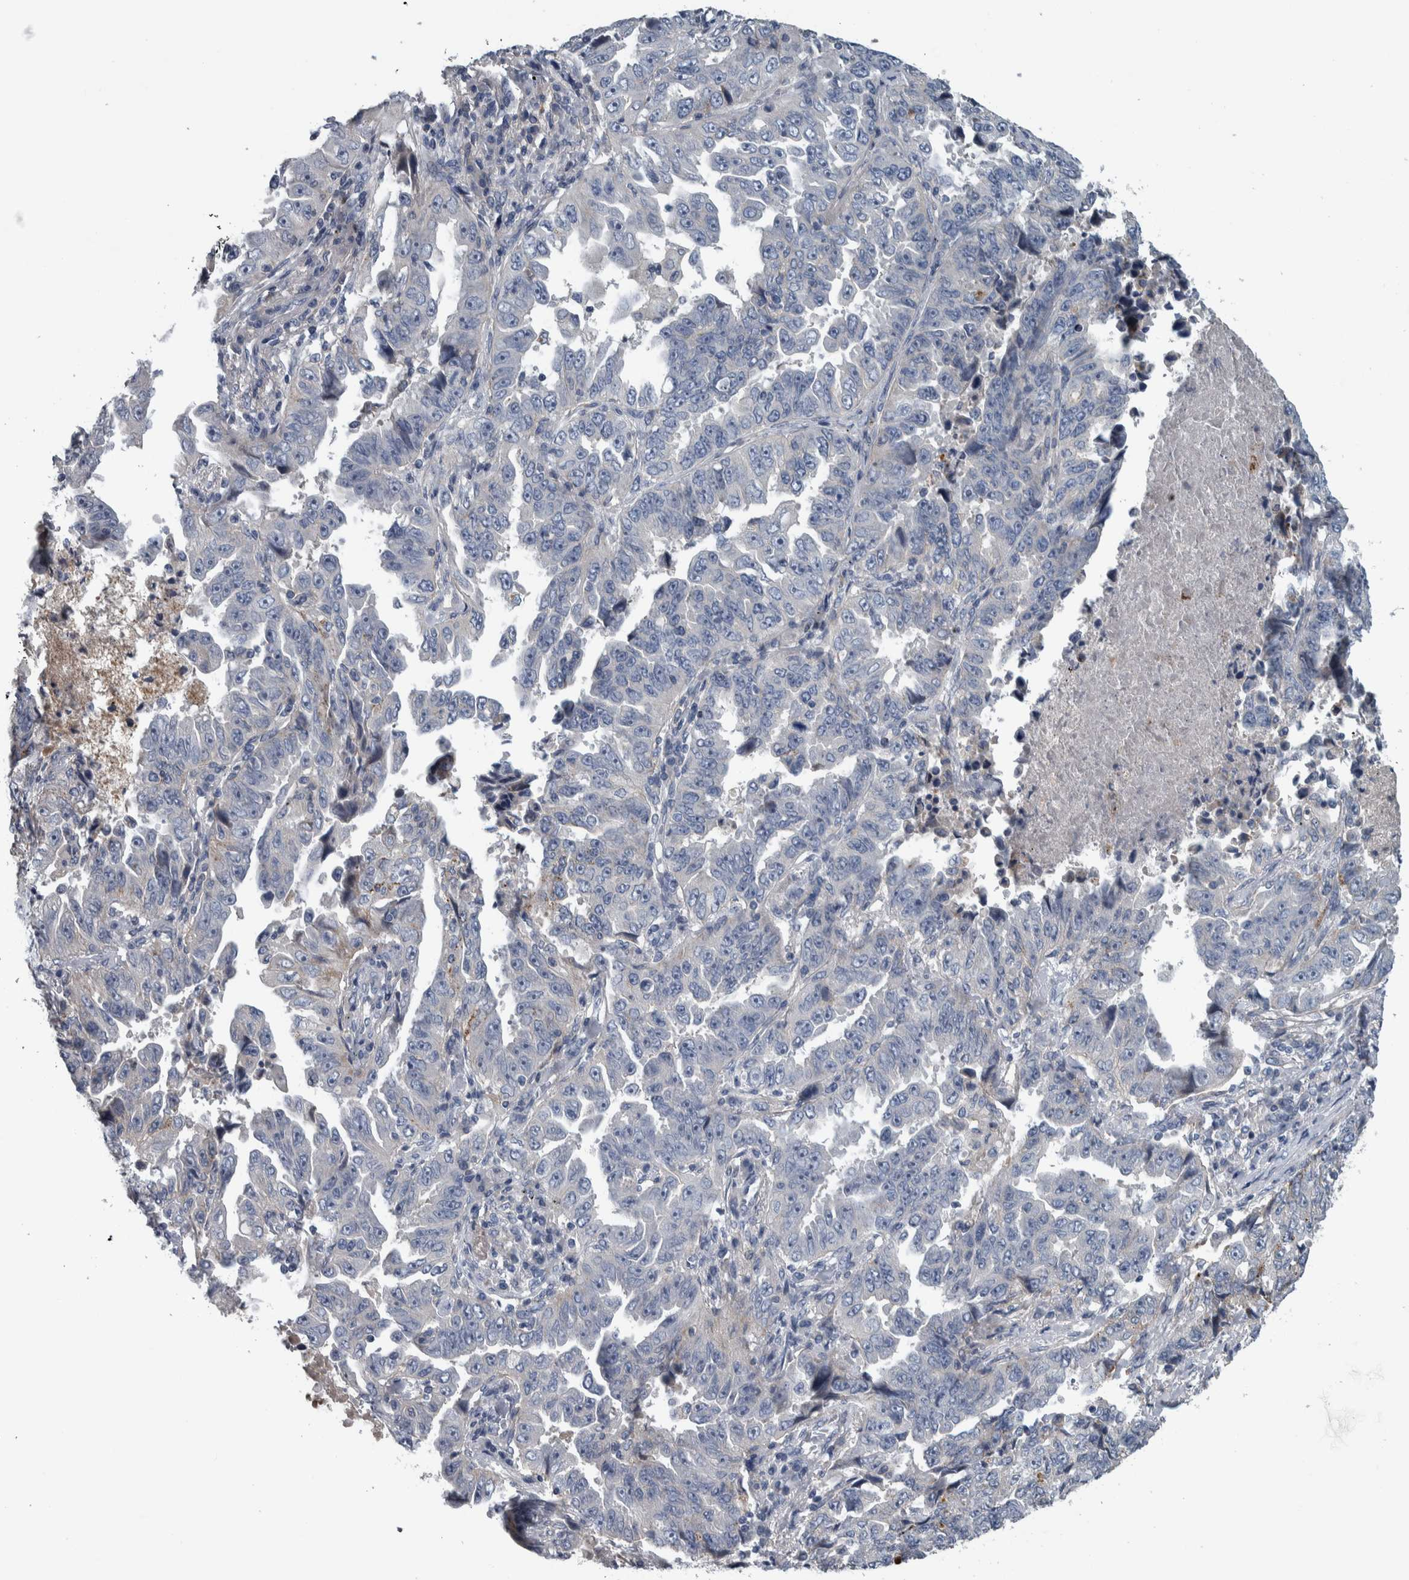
{"staining": {"intensity": "negative", "quantity": "none", "location": "none"}, "tissue": "lung cancer", "cell_type": "Tumor cells", "image_type": "cancer", "snomed": [{"axis": "morphology", "description": "Adenocarcinoma, NOS"}, {"axis": "topography", "description": "Lung"}], "caption": "Immunohistochemistry of lung cancer (adenocarcinoma) reveals no expression in tumor cells.", "gene": "SERPINC1", "patient": {"sex": "female", "age": 51}}